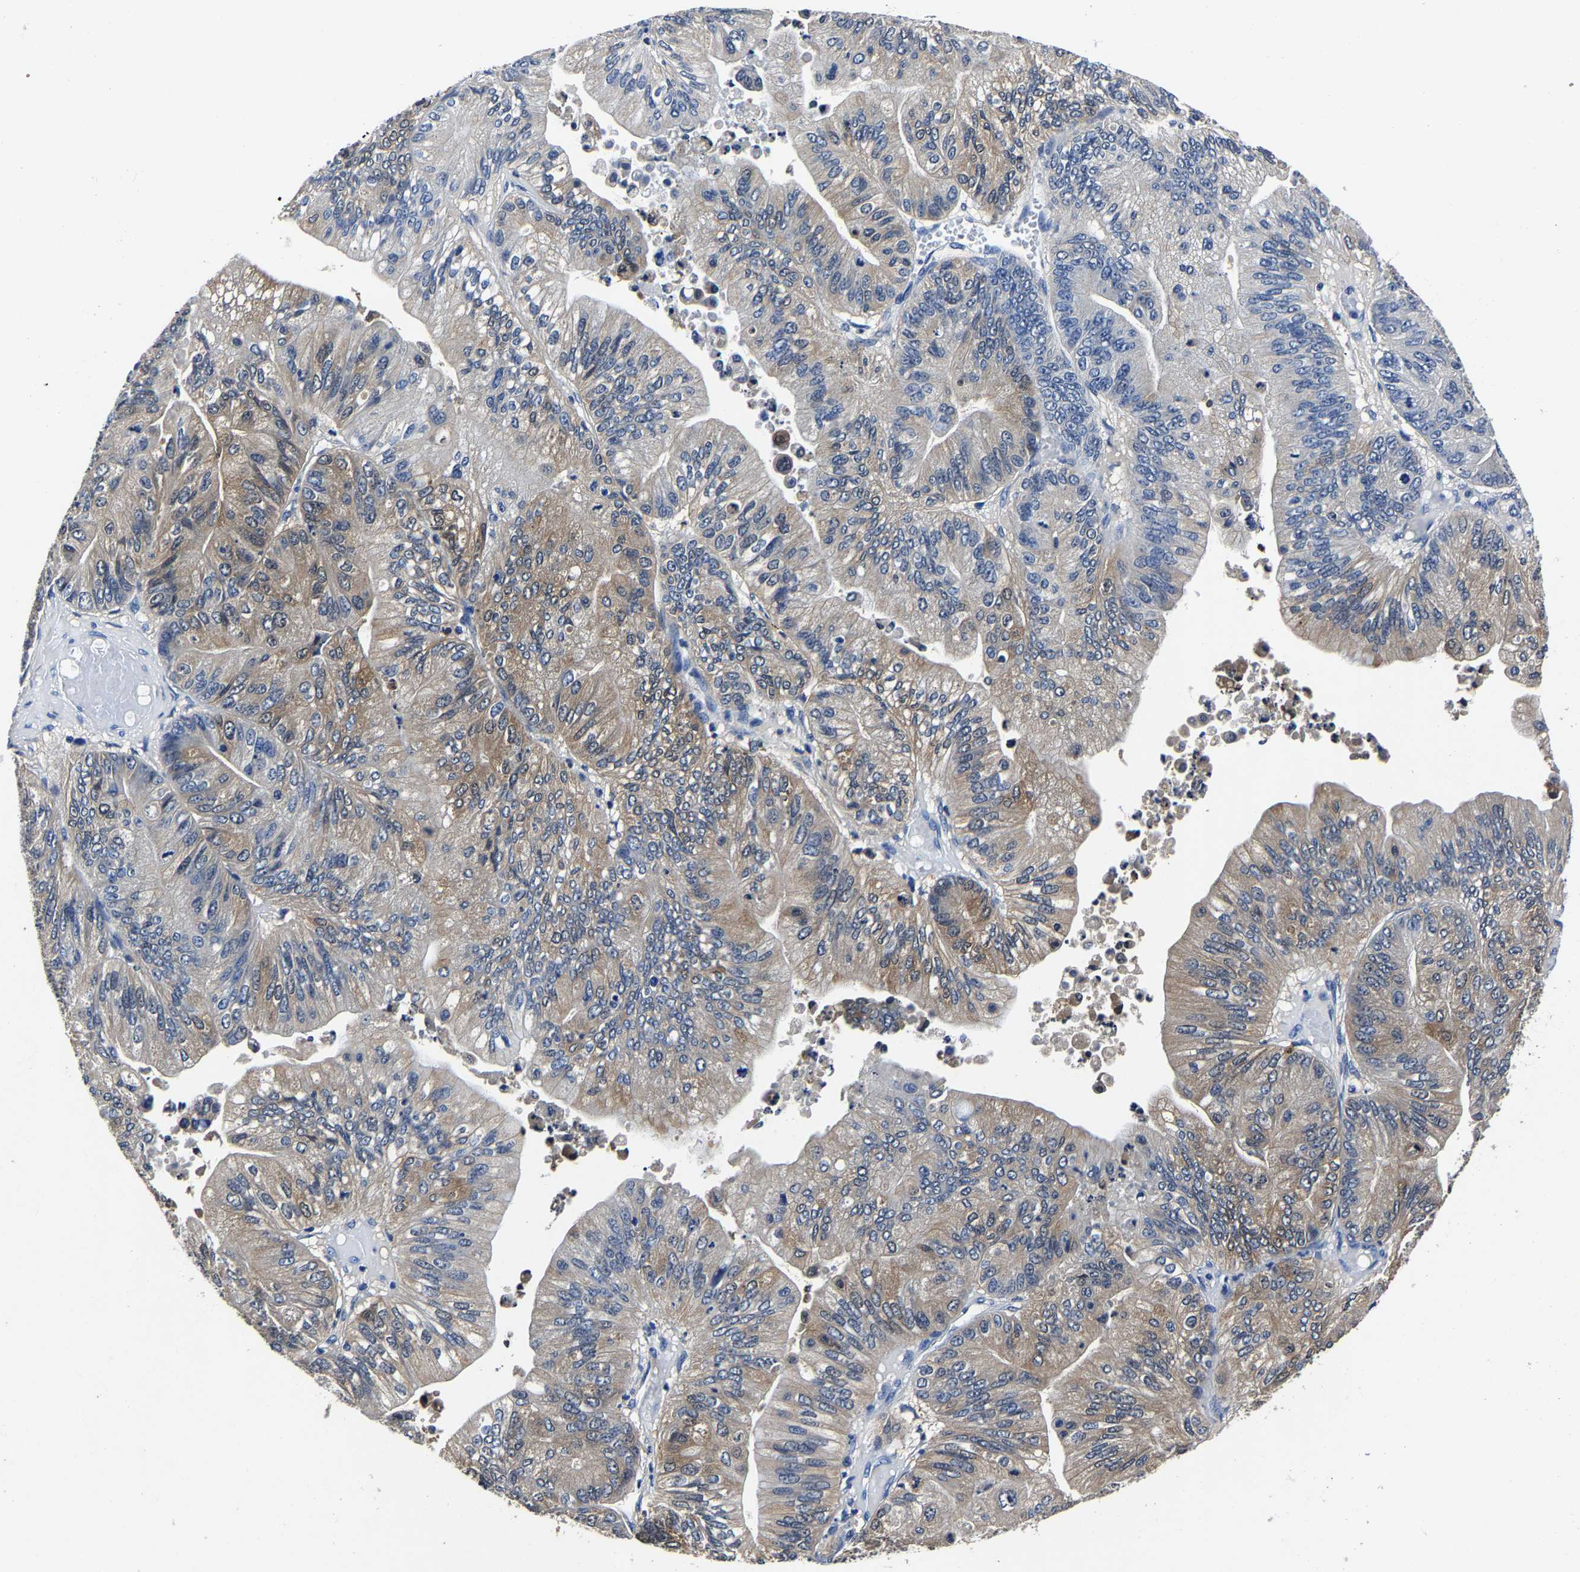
{"staining": {"intensity": "weak", "quantity": "25%-75%", "location": "cytoplasmic/membranous"}, "tissue": "ovarian cancer", "cell_type": "Tumor cells", "image_type": "cancer", "snomed": [{"axis": "morphology", "description": "Cystadenocarcinoma, mucinous, NOS"}, {"axis": "topography", "description": "Ovary"}], "caption": "Immunohistochemical staining of ovarian cancer (mucinous cystadenocarcinoma) exhibits low levels of weak cytoplasmic/membranous protein expression in approximately 25%-75% of tumor cells.", "gene": "PSPH", "patient": {"sex": "female", "age": 61}}